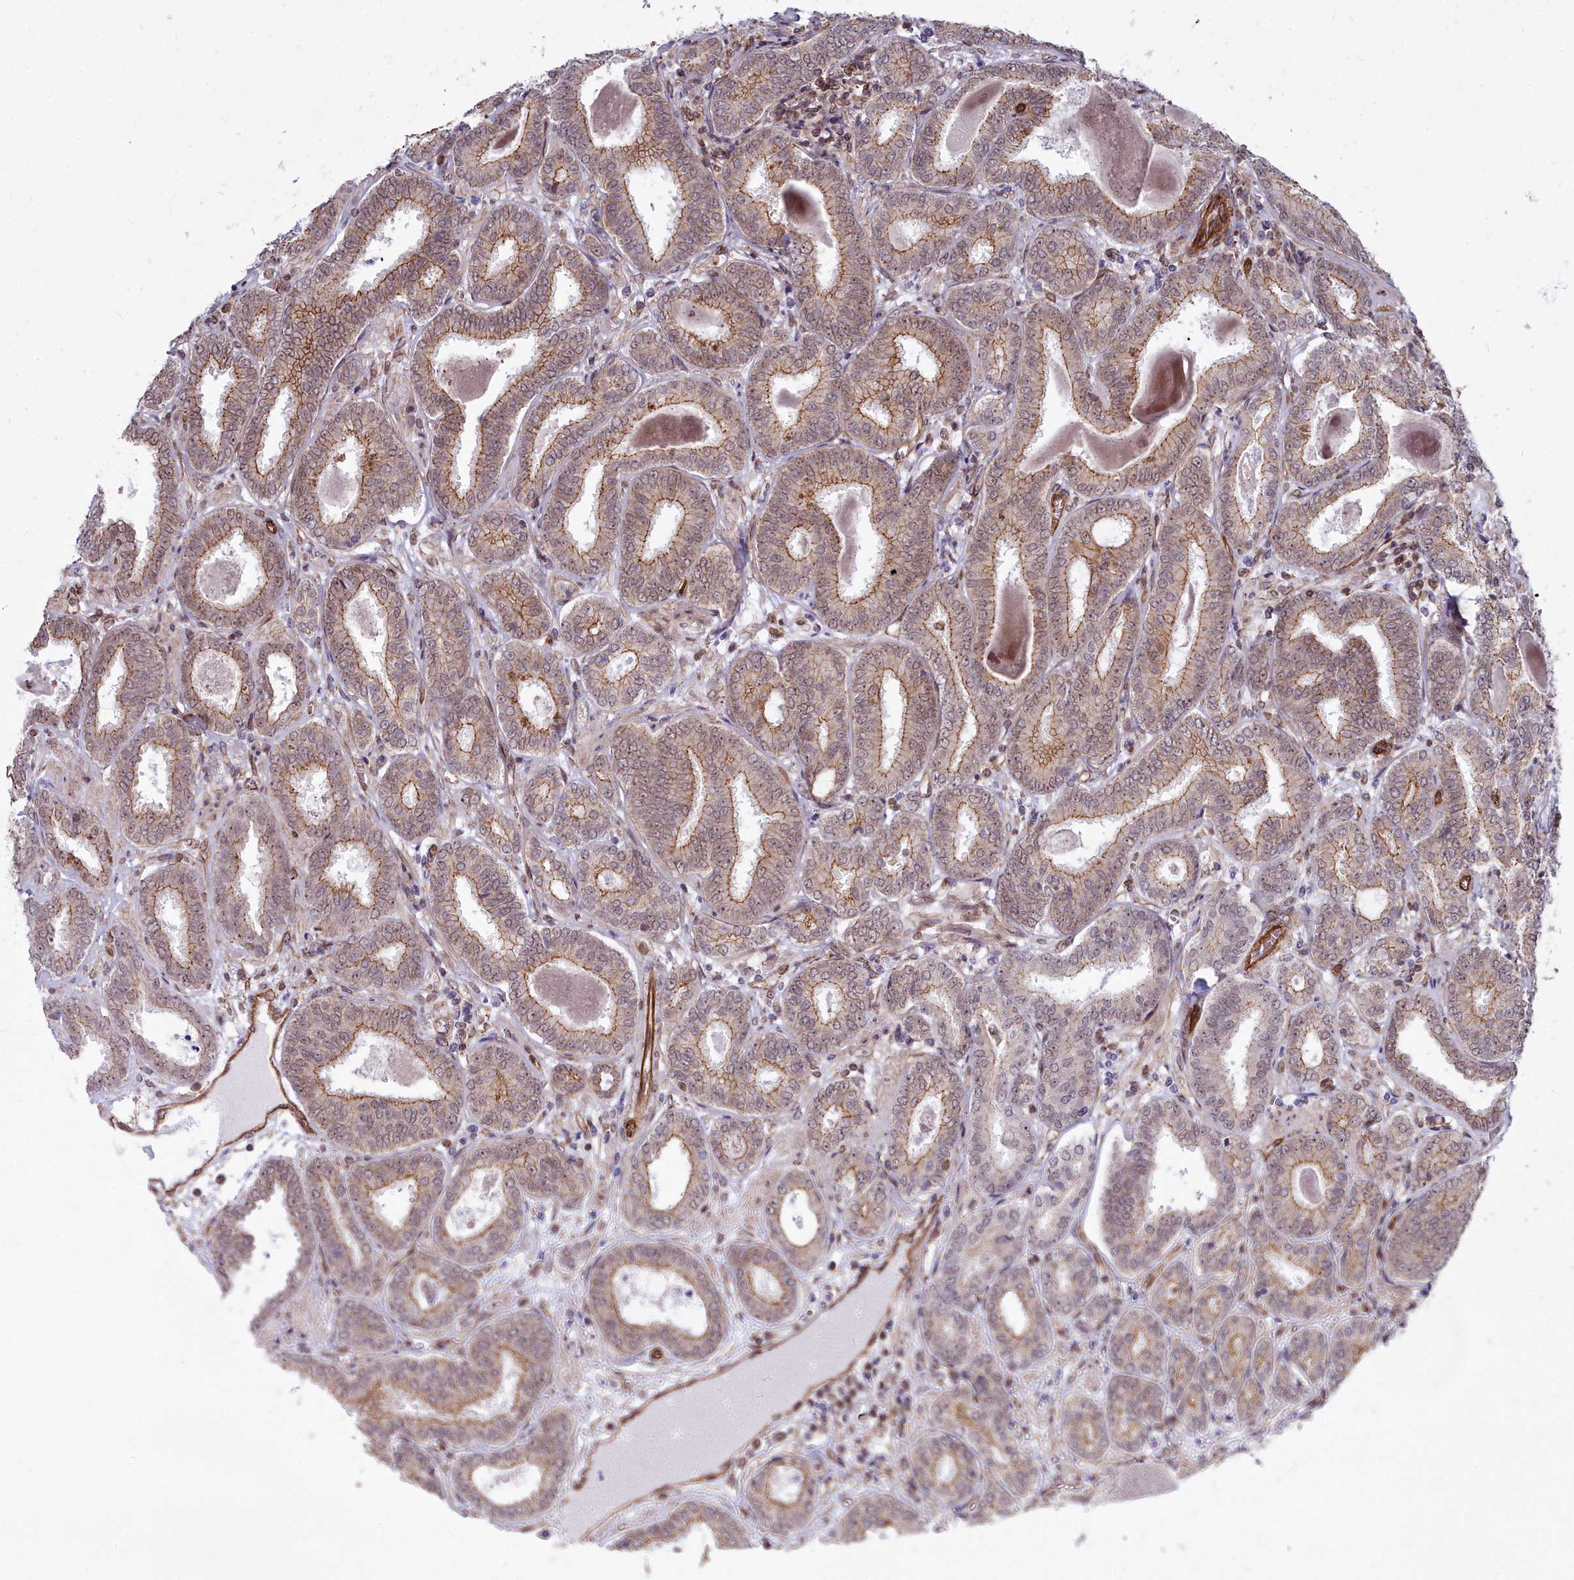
{"staining": {"intensity": "moderate", "quantity": "25%-75%", "location": "cytoplasmic/membranous,nuclear"}, "tissue": "prostate cancer", "cell_type": "Tumor cells", "image_type": "cancer", "snomed": [{"axis": "morphology", "description": "Adenocarcinoma, High grade"}, {"axis": "topography", "description": "Prostate"}], "caption": "This histopathology image exhibits immunohistochemistry (IHC) staining of prostate cancer (adenocarcinoma (high-grade)), with medium moderate cytoplasmic/membranous and nuclear expression in approximately 25%-75% of tumor cells.", "gene": "YJU2", "patient": {"sex": "male", "age": 72}}